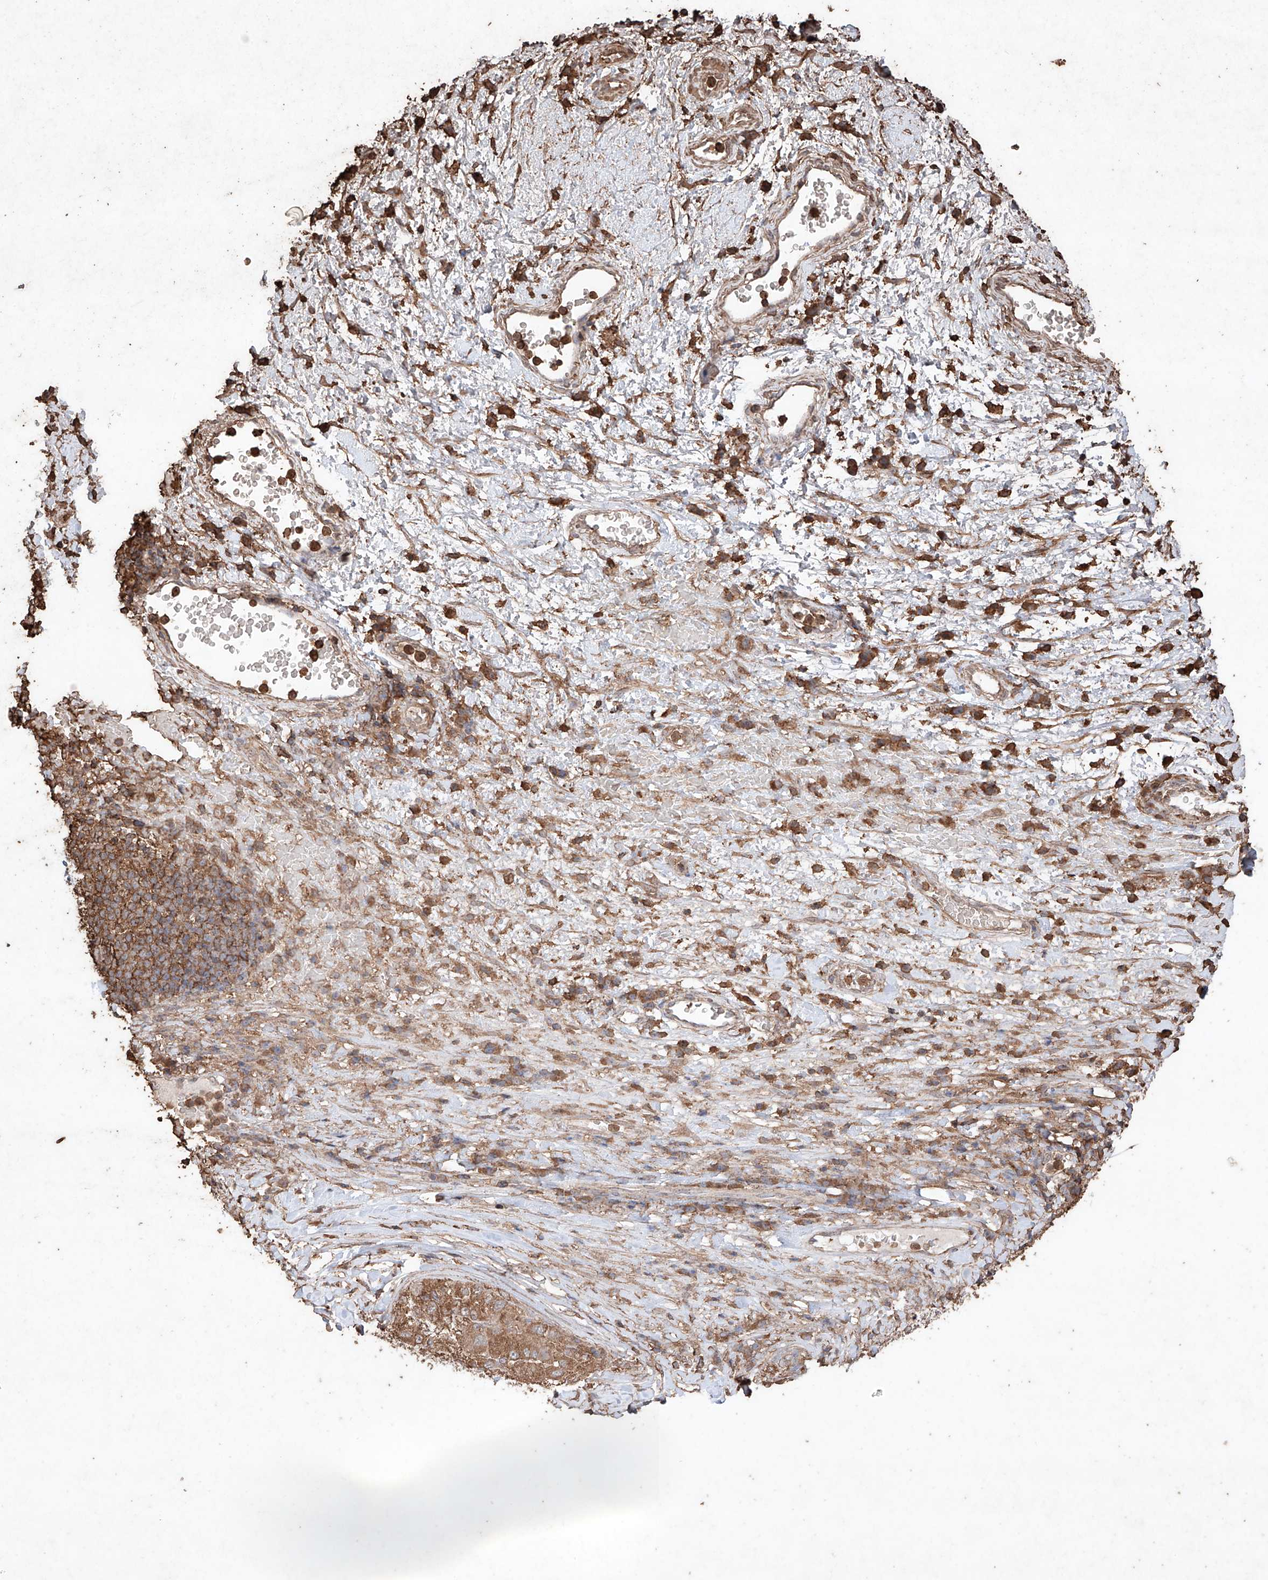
{"staining": {"intensity": "moderate", "quantity": ">75%", "location": "cytoplasmic/membranous"}, "tissue": "liver cancer", "cell_type": "Tumor cells", "image_type": "cancer", "snomed": [{"axis": "morphology", "description": "Carcinoma, Hepatocellular, NOS"}, {"axis": "topography", "description": "Liver"}], "caption": "Immunohistochemistry (IHC) of human liver hepatocellular carcinoma demonstrates medium levels of moderate cytoplasmic/membranous expression in about >75% of tumor cells. (DAB IHC, brown staining for protein, blue staining for nuclei).", "gene": "M6PR", "patient": {"sex": "male", "age": 80}}